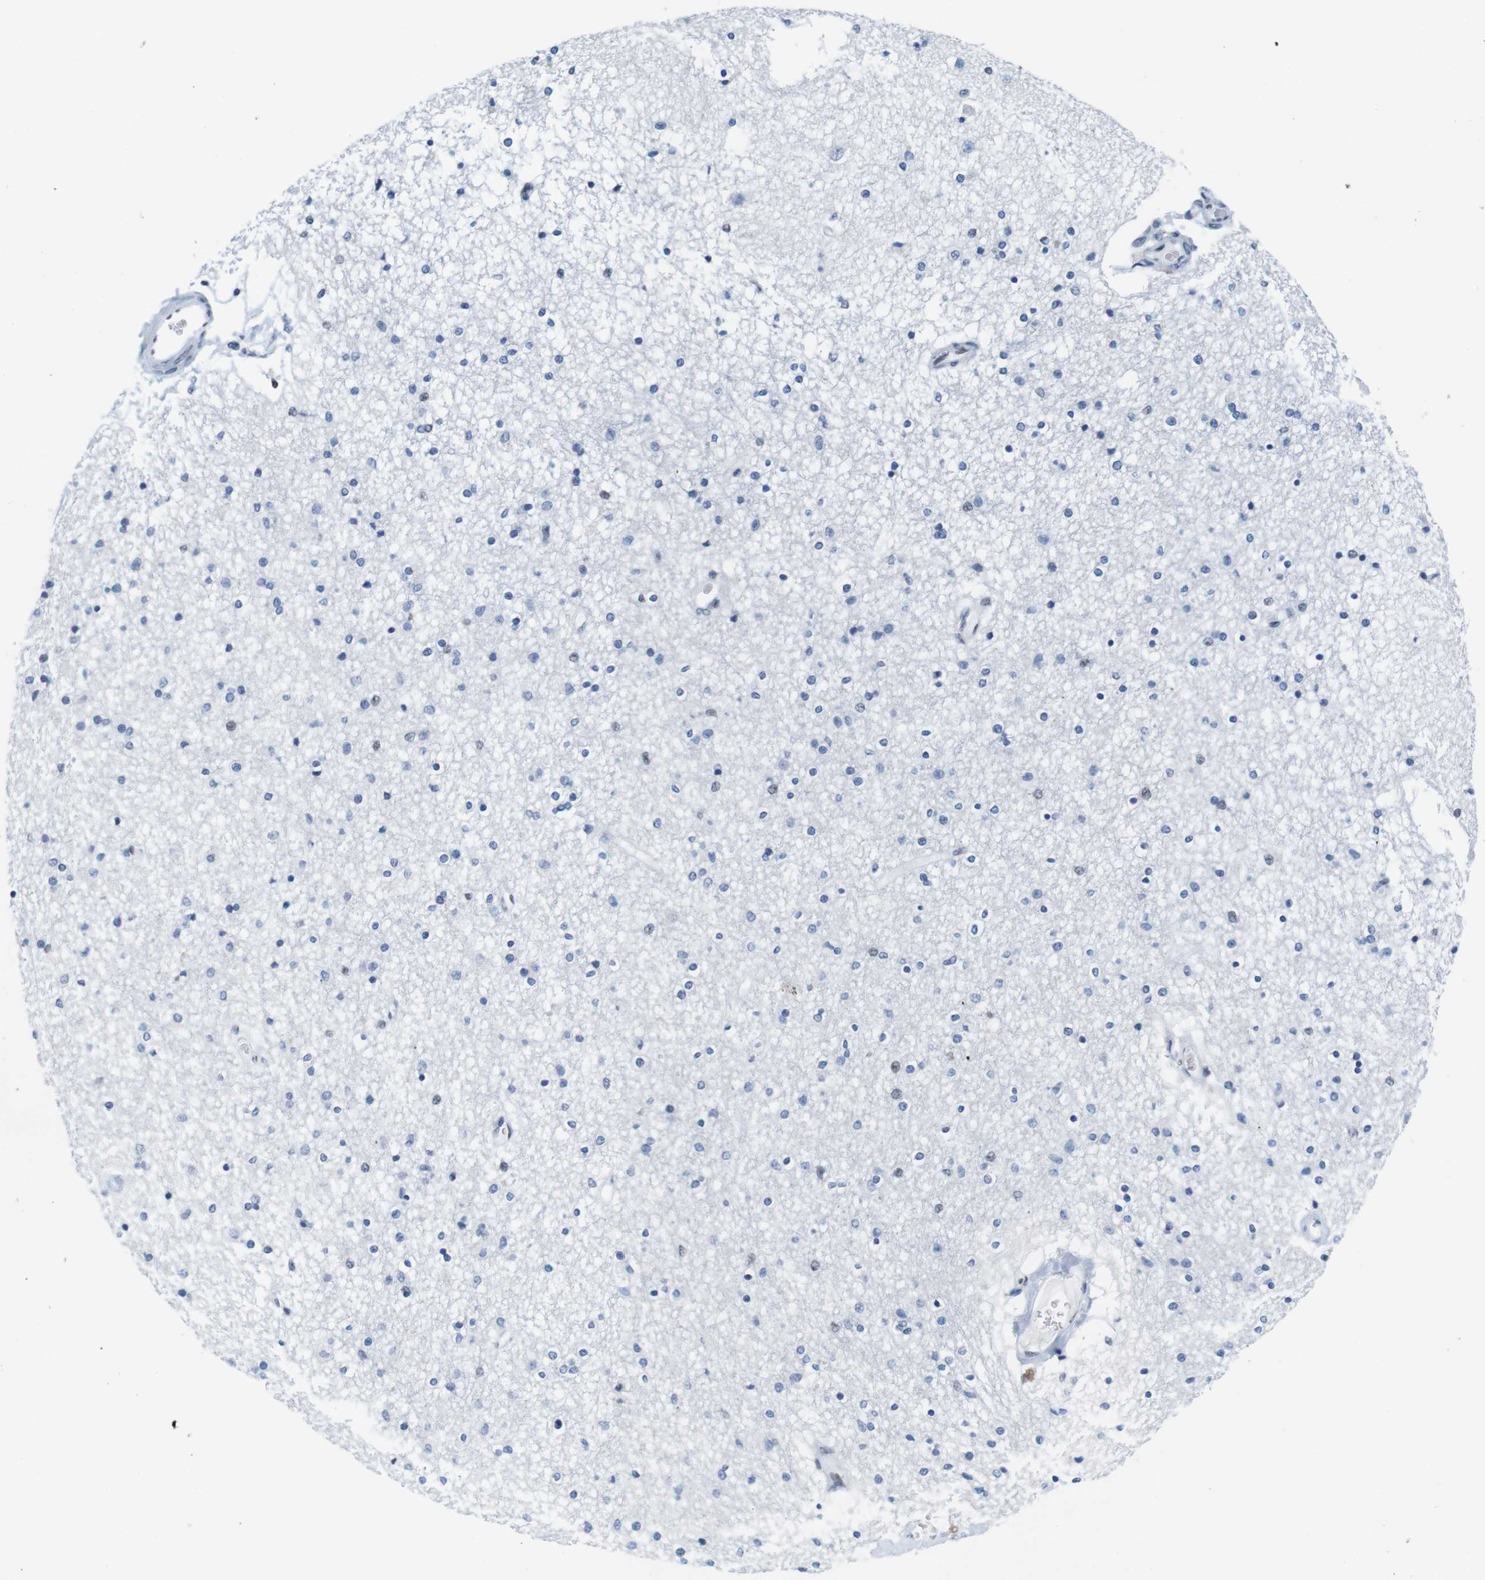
{"staining": {"intensity": "weak", "quantity": "<25%", "location": "nuclear"}, "tissue": "caudate", "cell_type": "Glial cells", "image_type": "normal", "snomed": [{"axis": "morphology", "description": "Normal tissue, NOS"}, {"axis": "topography", "description": "Lateral ventricle wall"}], "caption": "Immunohistochemistry (IHC) of normal caudate shows no staining in glial cells.", "gene": "IFI16", "patient": {"sex": "female", "age": 54}}